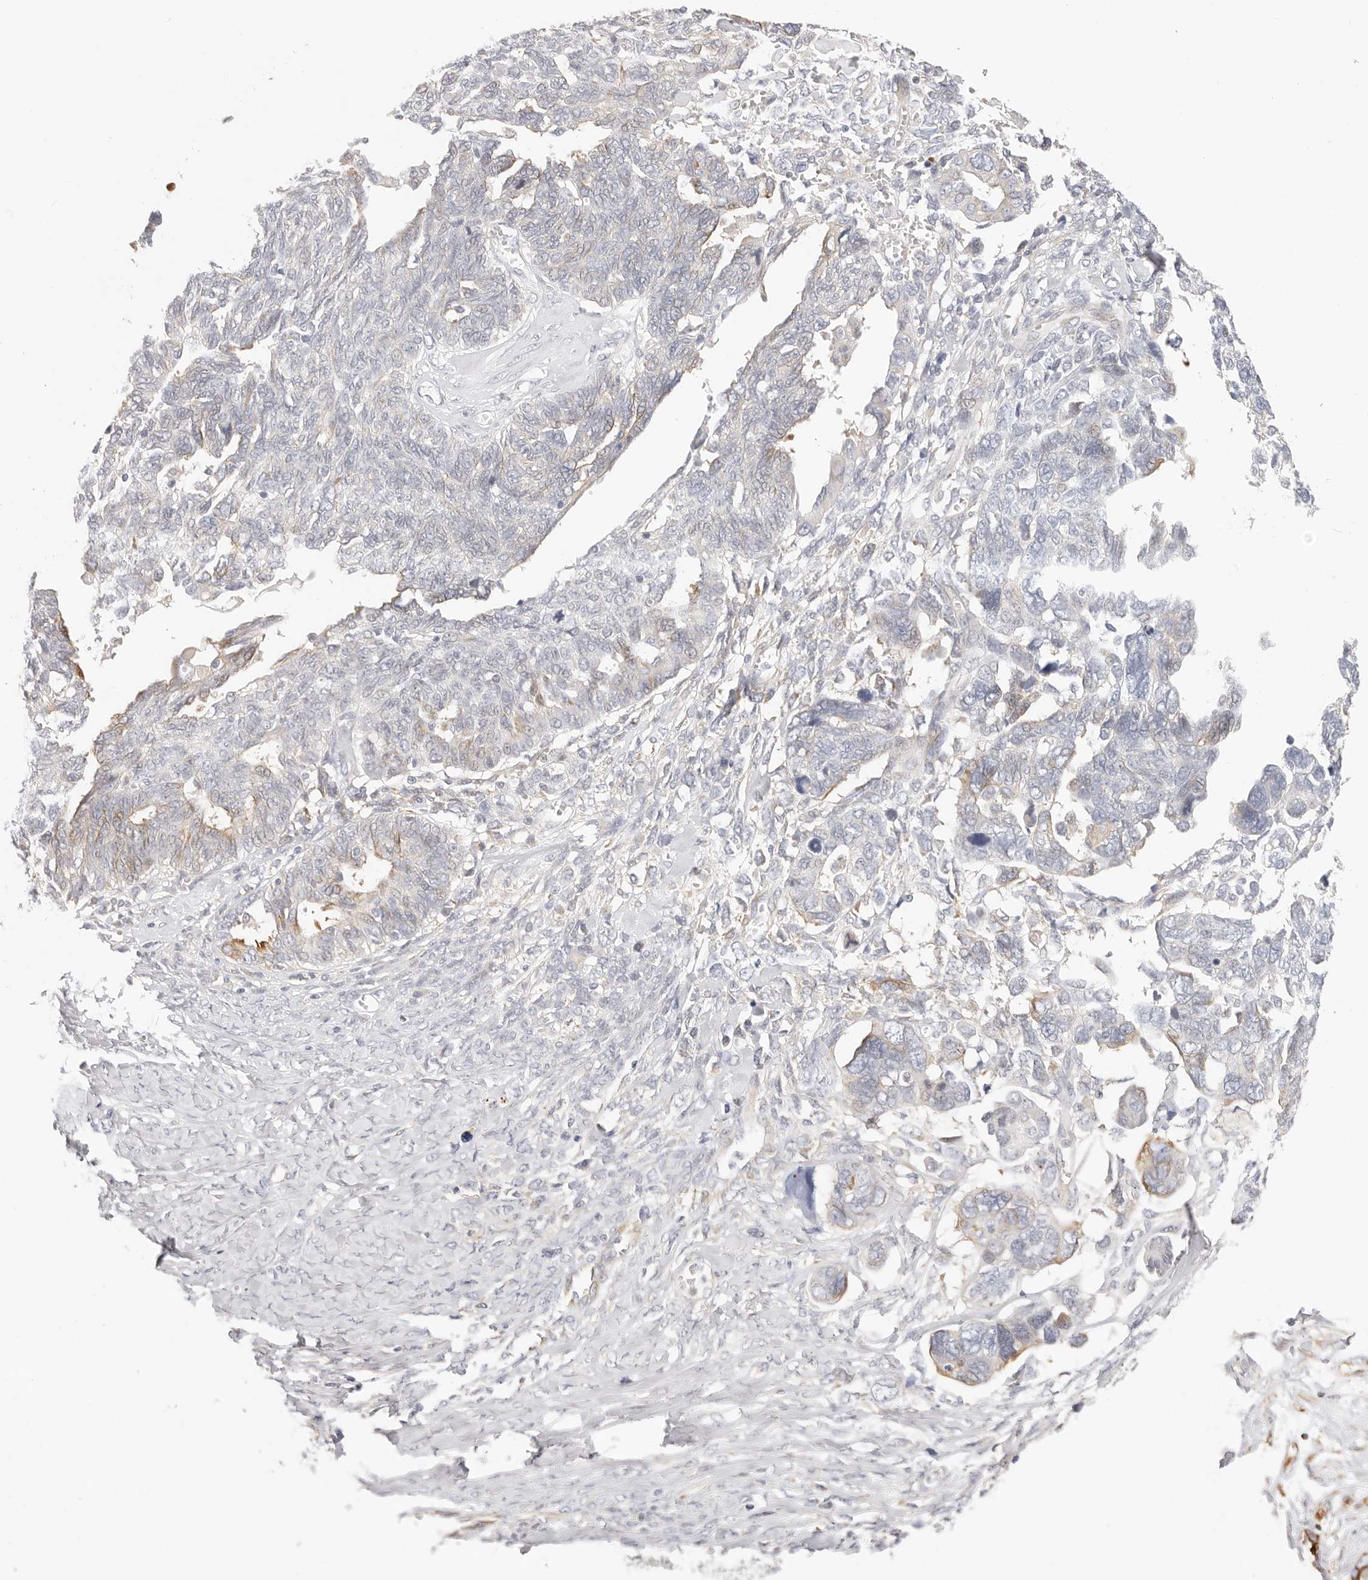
{"staining": {"intensity": "moderate", "quantity": "25%-75%", "location": "cytoplasmic/membranous"}, "tissue": "ovarian cancer", "cell_type": "Tumor cells", "image_type": "cancer", "snomed": [{"axis": "morphology", "description": "Cystadenocarcinoma, serous, NOS"}, {"axis": "topography", "description": "Ovary"}], "caption": "Brown immunohistochemical staining in ovarian cancer displays moderate cytoplasmic/membranous positivity in about 25%-75% of tumor cells. (Stains: DAB in brown, nuclei in blue, Microscopy: brightfield microscopy at high magnification).", "gene": "DTNBP1", "patient": {"sex": "female", "age": 79}}